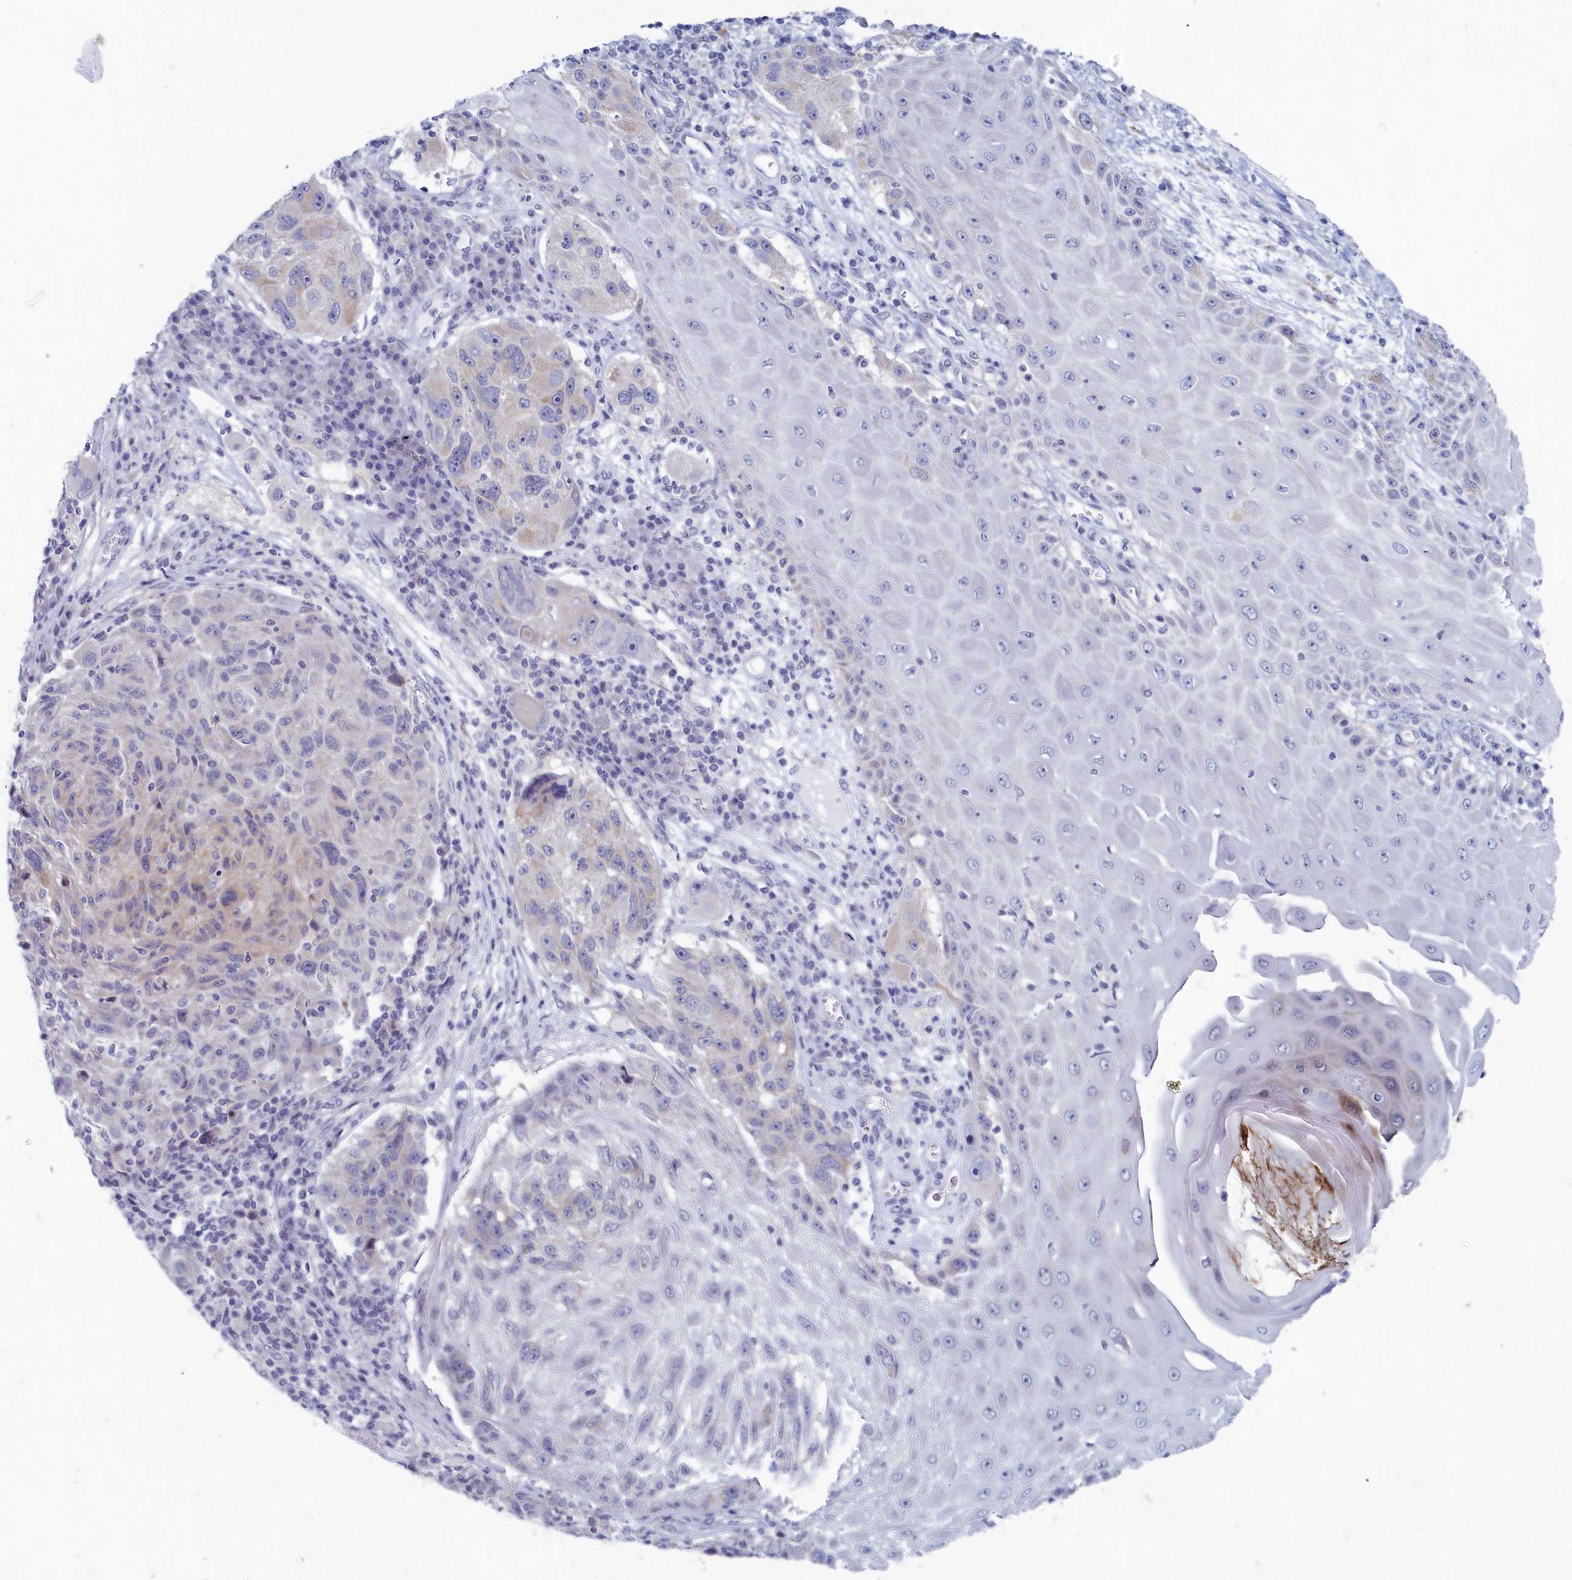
{"staining": {"intensity": "negative", "quantity": "none", "location": "none"}, "tissue": "melanoma", "cell_type": "Tumor cells", "image_type": "cancer", "snomed": [{"axis": "morphology", "description": "Malignant melanoma, NOS"}, {"axis": "topography", "description": "Skin"}], "caption": "DAB immunohistochemical staining of malignant melanoma displays no significant positivity in tumor cells. (DAB immunohistochemistry (IHC) with hematoxylin counter stain).", "gene": "WDR76", "patient": {"sex": "male", "age": 53}}